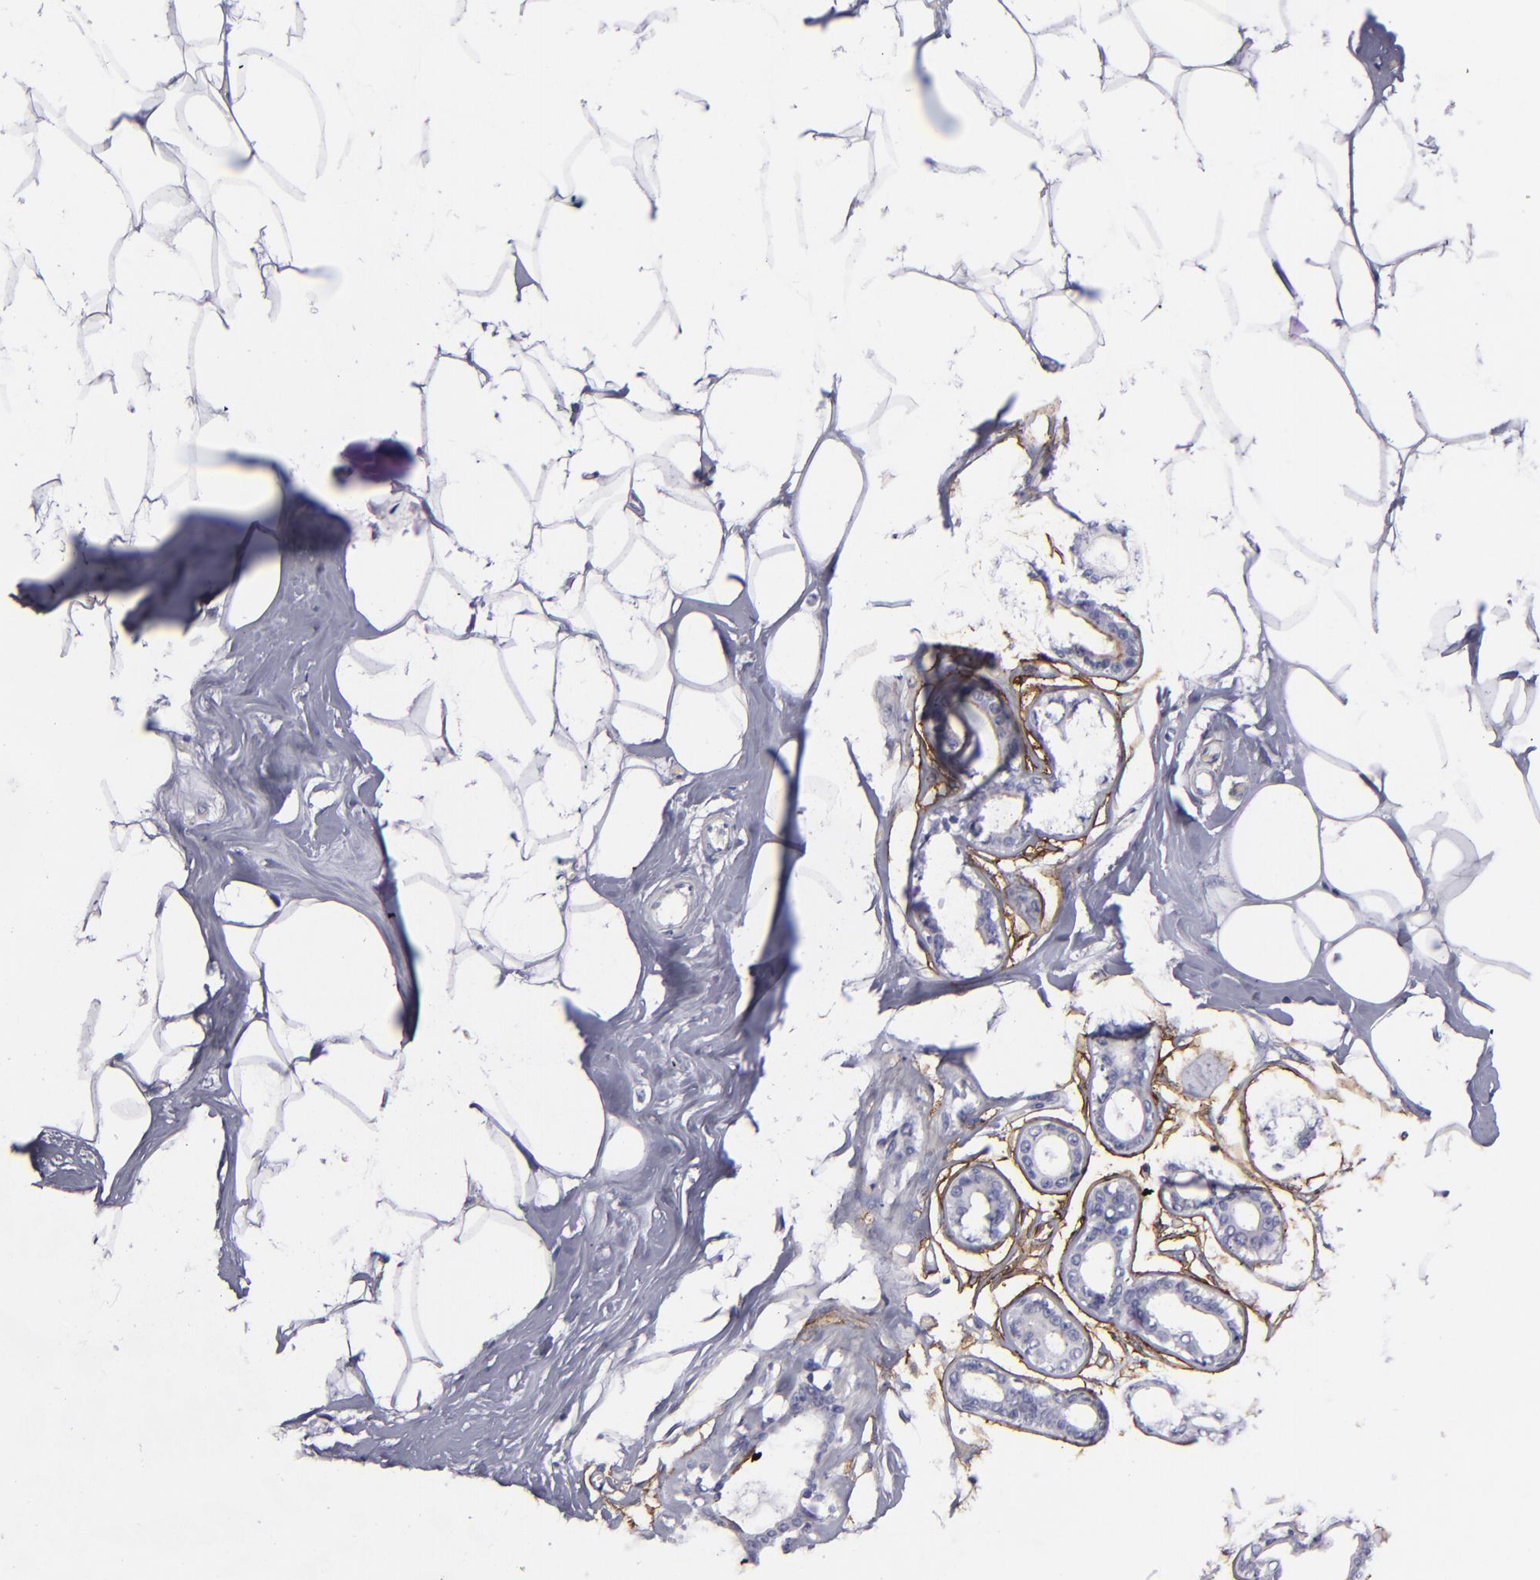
{"staining": {"intensity": "moderate", "quantity": ">75%", "location": "cytoplasmic/membranous"}, "tissue": "breast", "cell_type": "Adipocytes", "image_type": "normal", "snomed": [{"axis": "morphology", "description": "Normal tissue, NOS"}, {"axis": "morphology", "description": "Fibrosis, NOS"}, {"axis": "topography", "description": "Breast"}], "caption": "Approximately >75% of adipocytes in benign human breast exhibit moderate cytoplasmic/membranous protein staining as visualized by brown immunohistochemical staining.", "gene": "ANPEP", "patient": {"sex": "female", "age": 39}}